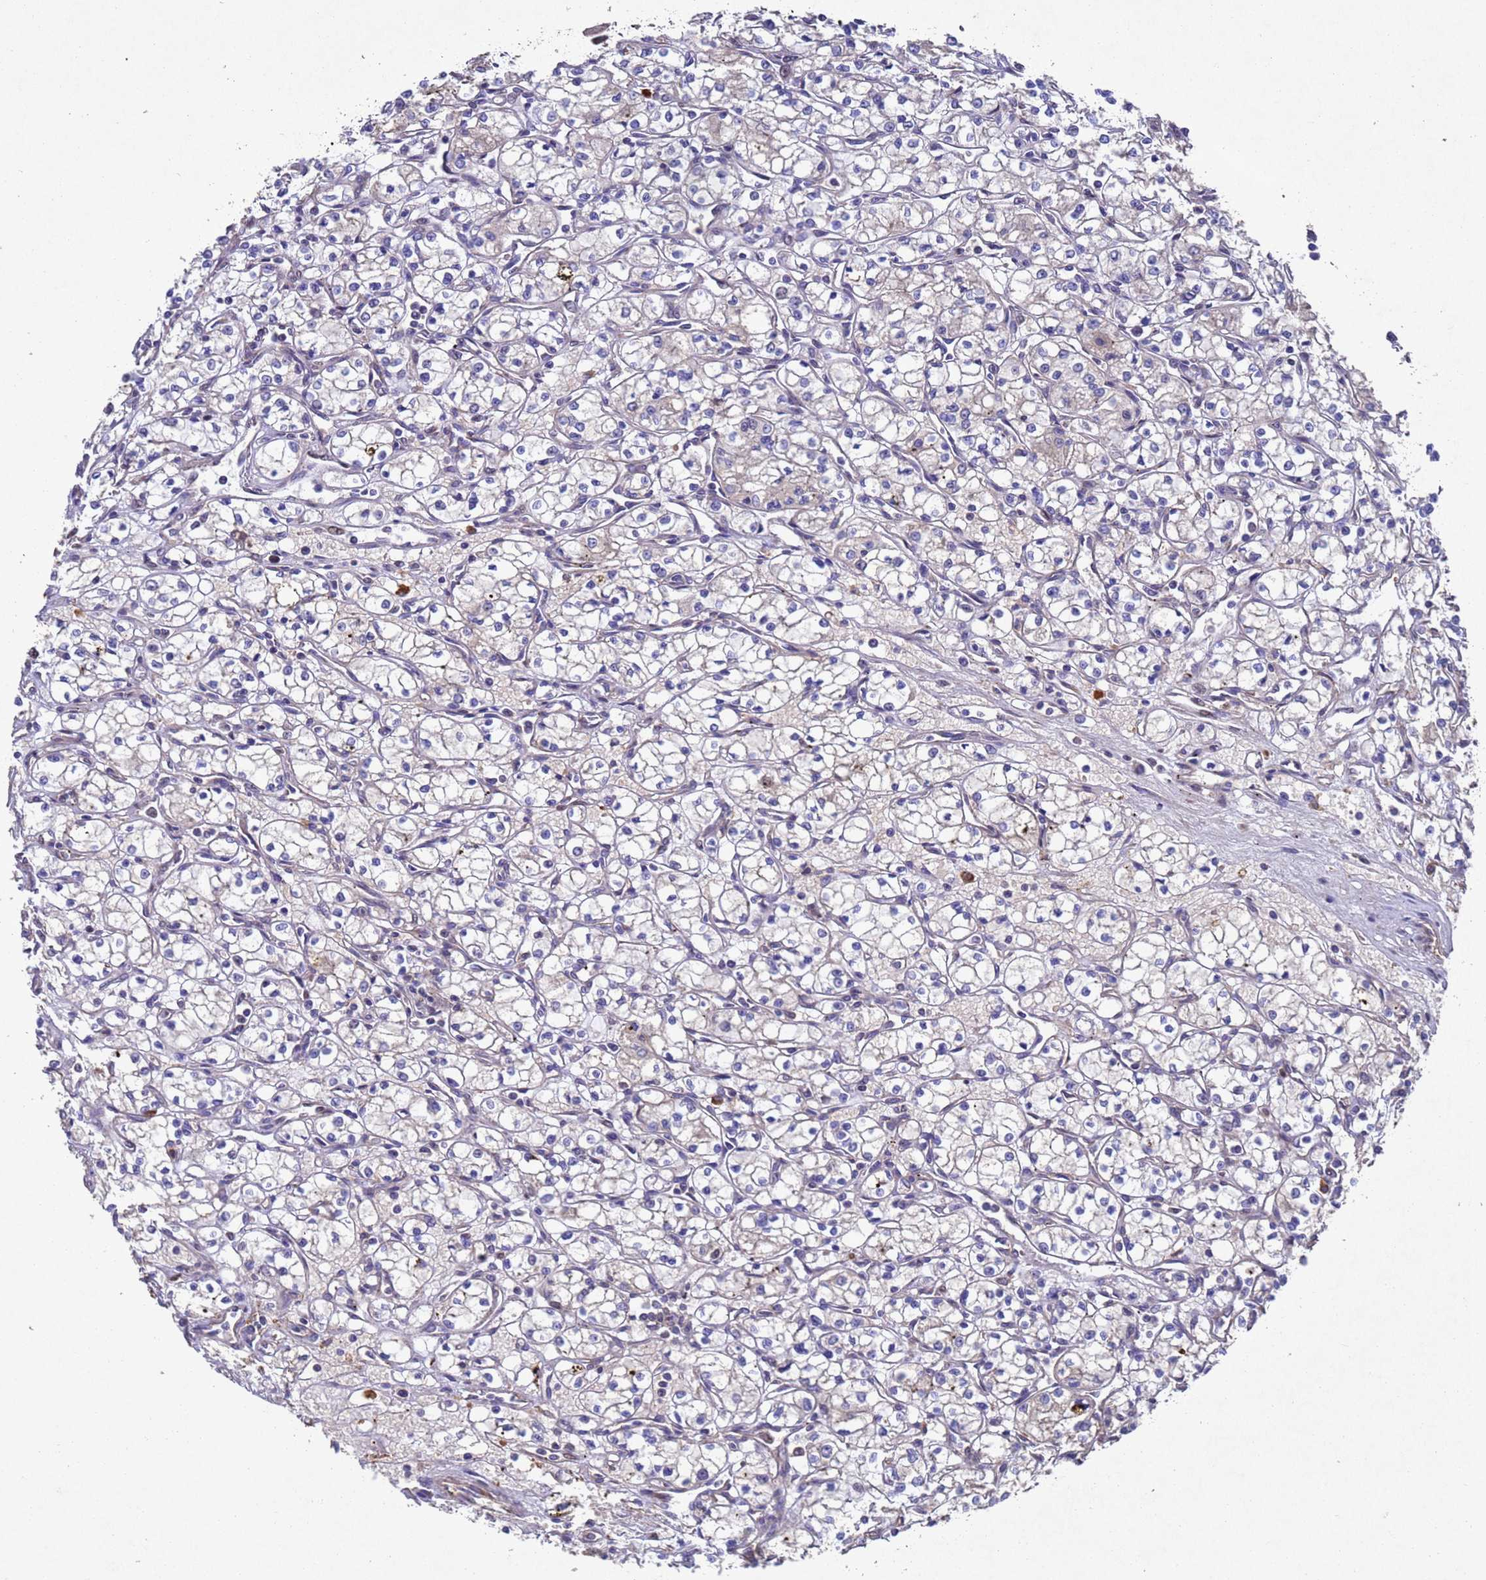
{"staining": {"intensity": "negative", "quantity": "none", "location": "none"}, "tissue": "renal cancer", "cell_type": "Tumor cells", "image_type": "cancer", "snomed": [{"axis": "morphology", "description": "Adenocarcinoma, NOS"}, {"axis": "topography", "description": "Kidney"}], "caption": "The histopathology image demonstrates no staining of tumor cells in adenocarcinoma (renal).", "gene": "TBK1", "patient": {"sex": "male", "age": 59}}